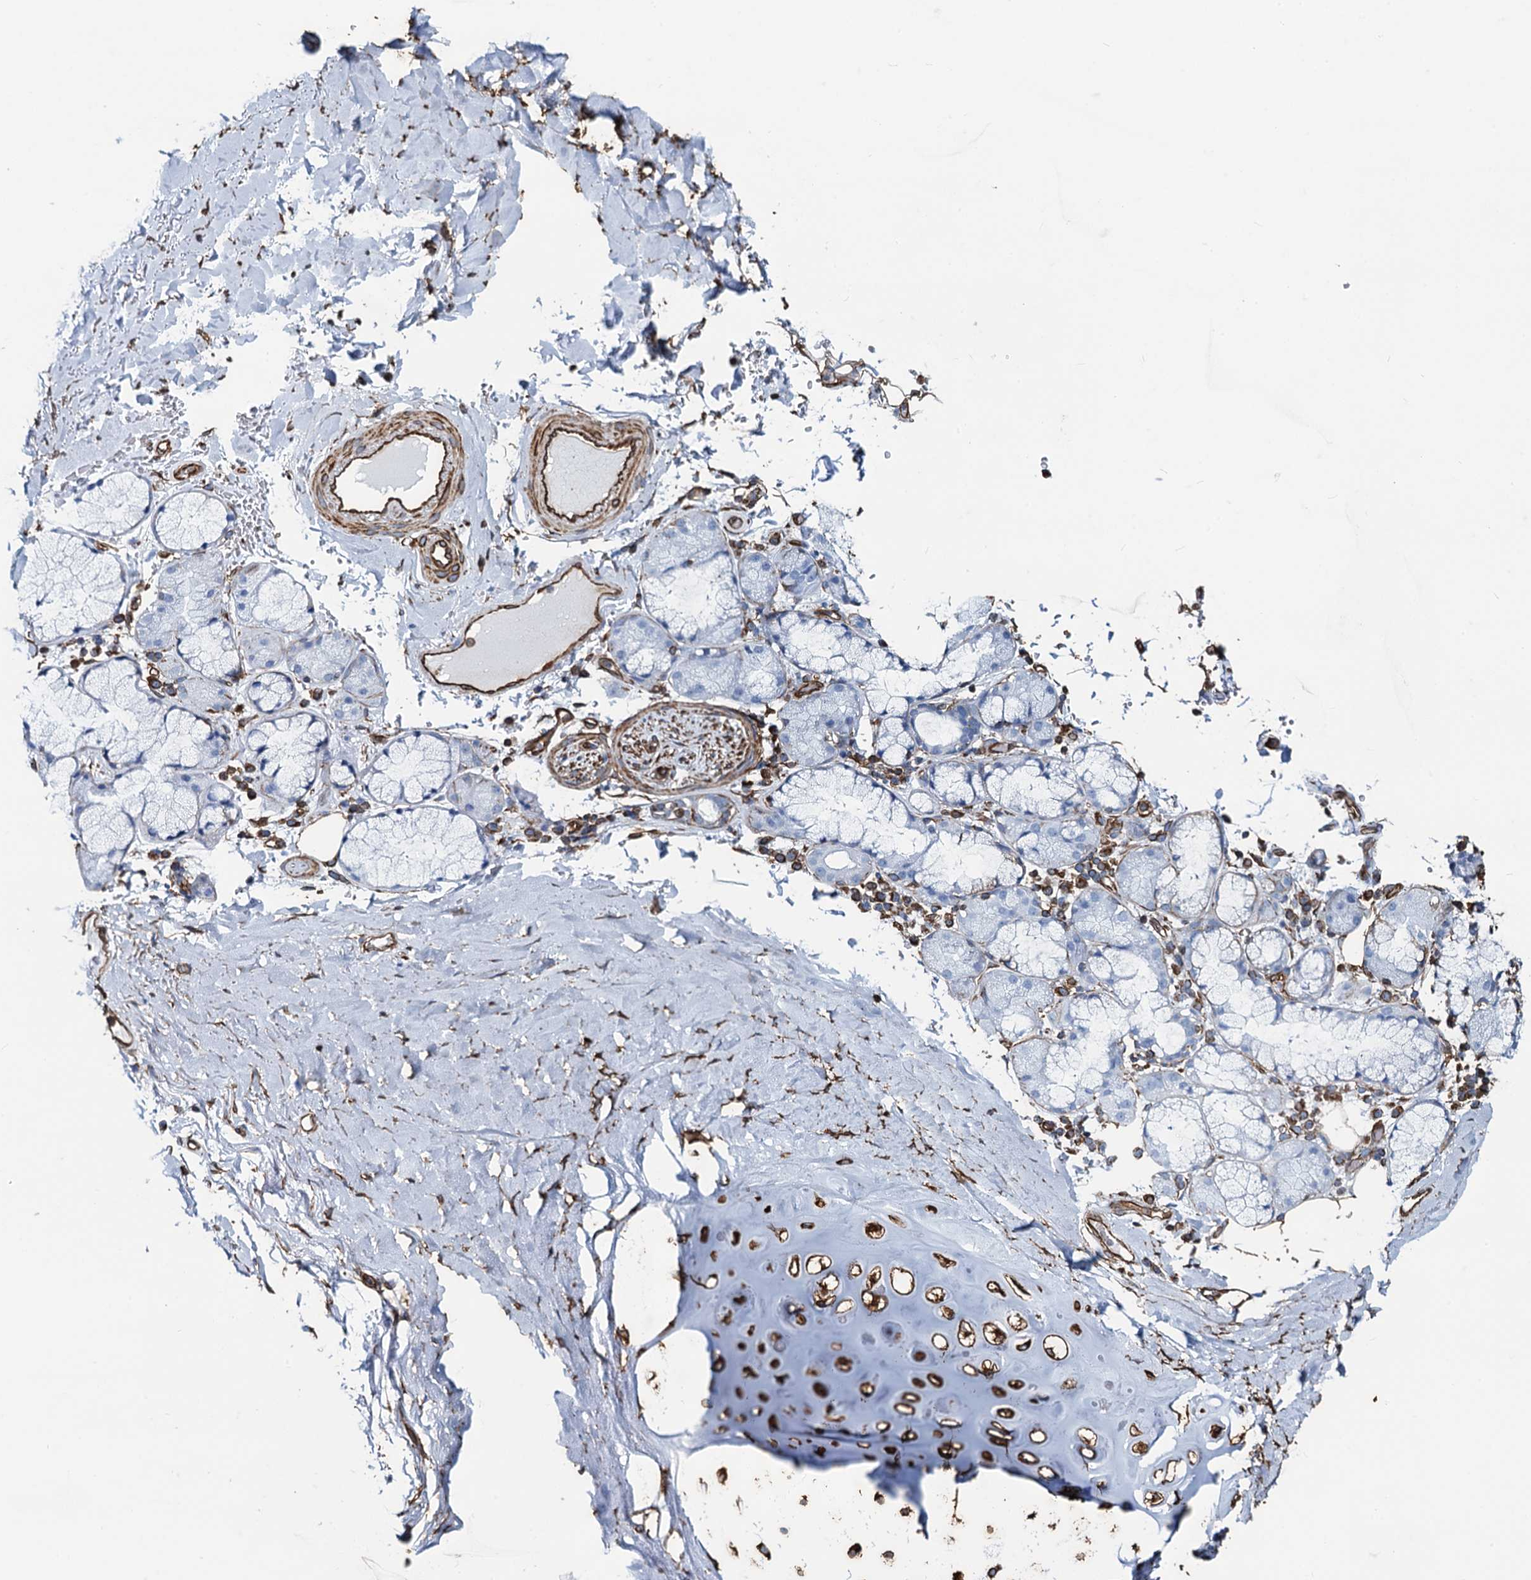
{"staining": {"intensity": "moderate", "quantity": ">75%", "location": "cytoplasmic/membranous"}, "tissue": "adipose tissue", "cell_type": "Adipocytes", "image_type": "normal", "snomed": [{"axis": "morphology", "description": "Normal tissue, NOS"}, {"axis": "topography", "description": "Lymph node"}, {"axis": "topography", "description": "Bronchus"}], "caption": "Protein expression by immunohistochemistry (IHC) demonstrates moderate cytoplasmic/membranous staining in approximately >75% of adipocytes in normal adipose tissue.", "gene": "PGM2", "patient": {"sex": "male", "age": 63}}